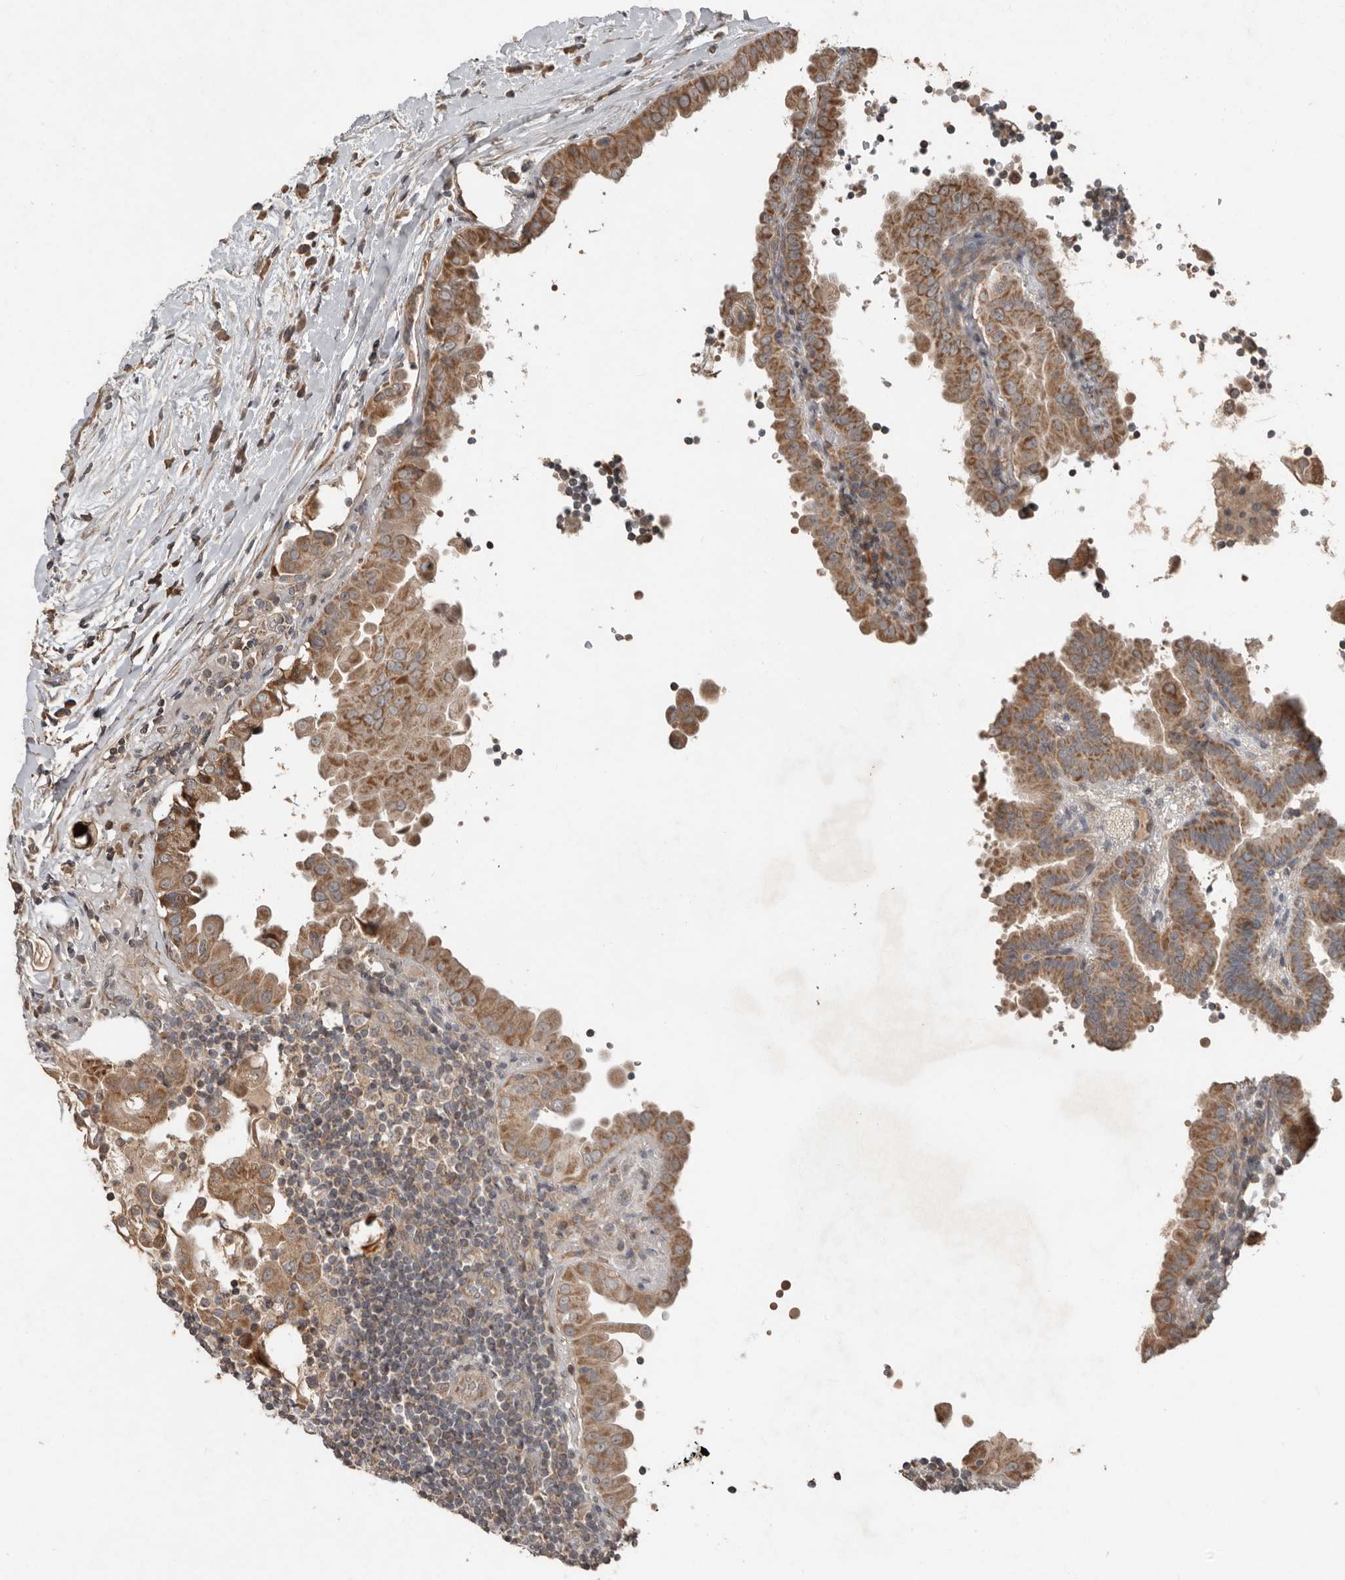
{"staining": {"intensity": "moderate", "quantity": ">75%", "location": "cytoplasmic/membranous"}, "tissue": "thyroid cancer", "cell_type": "Tumor cells", "image_type": "cancer", "snomed": [{"axis": "morphology", "description": "Papillary adenocarcinoma, NOS"}, {"axis": "topography", "description": "Thyroid gland"}], "caption": "Immunohistochemical staining of human papillary adenocarcinoma (thyroid) shows moderate cytoplasmic/membranous protein positivity in about >75% of tumor cells. The staining was performed using DAB (3,3'-diaminobenzidine), with brown indicating positive protein expression. Nuclei are stained blue with hematoxylin.", "gene": "SLC6A7", "patient": {"sex": "male", "age": 33}}